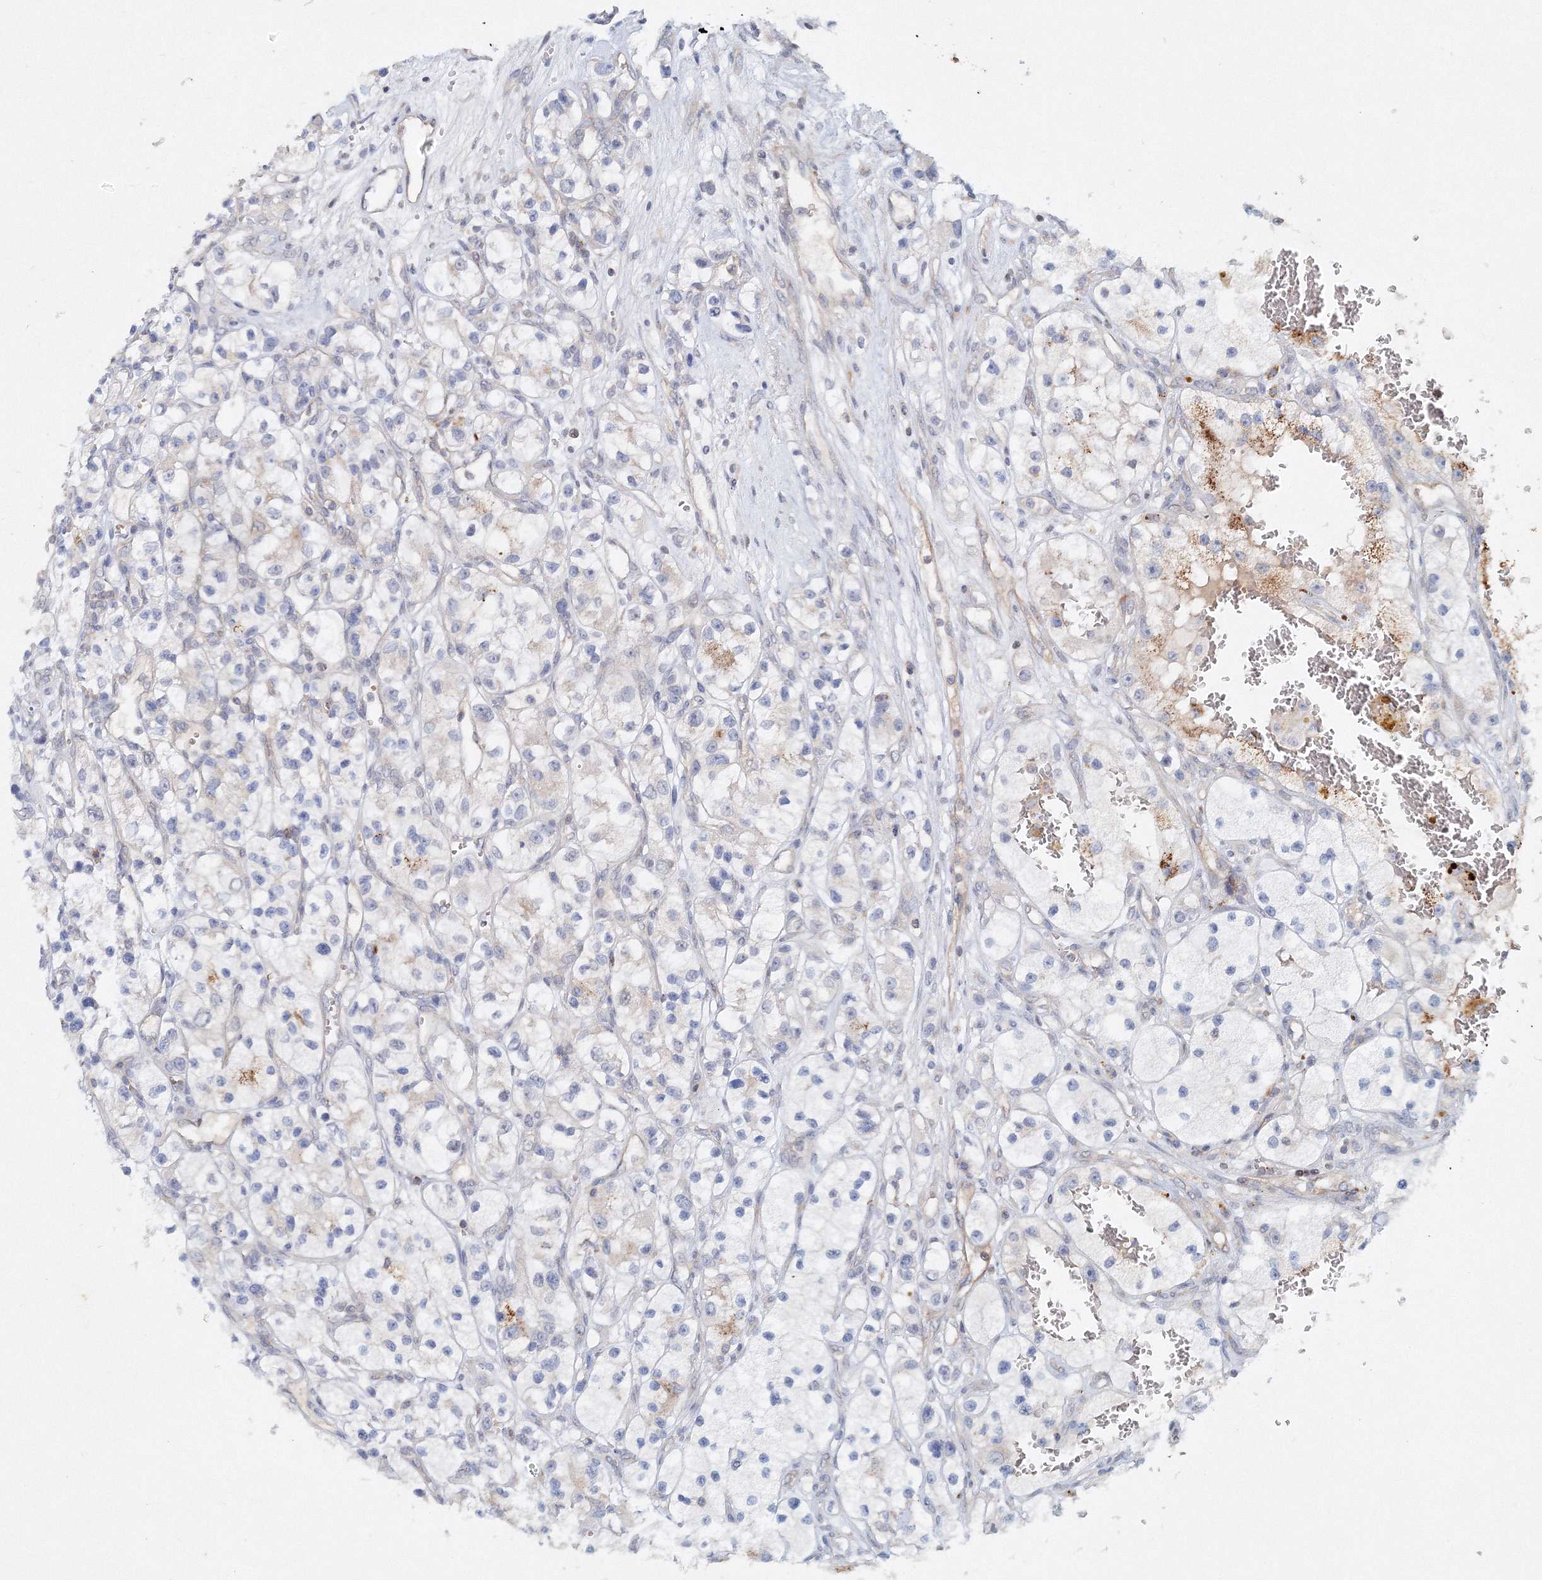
{"staining": {"intensity": "negative", "quantity": "none", "location": "none"}, "tissue": "renal cancer", "cell_type": "Tumor cells", "image_type": "cancer", "snomed": [{"axis": "morphology", "description": "Adenocarcinoma, NOS"}, {"axis": "topography", "description": "Kidney"}], "caption": "IHC of human renal cancer (adenocarcinoma) demonstrates no positivity in tumor cells.", "gene": "SH3BP5", "patient": {"sex": "female", "age": 57}}